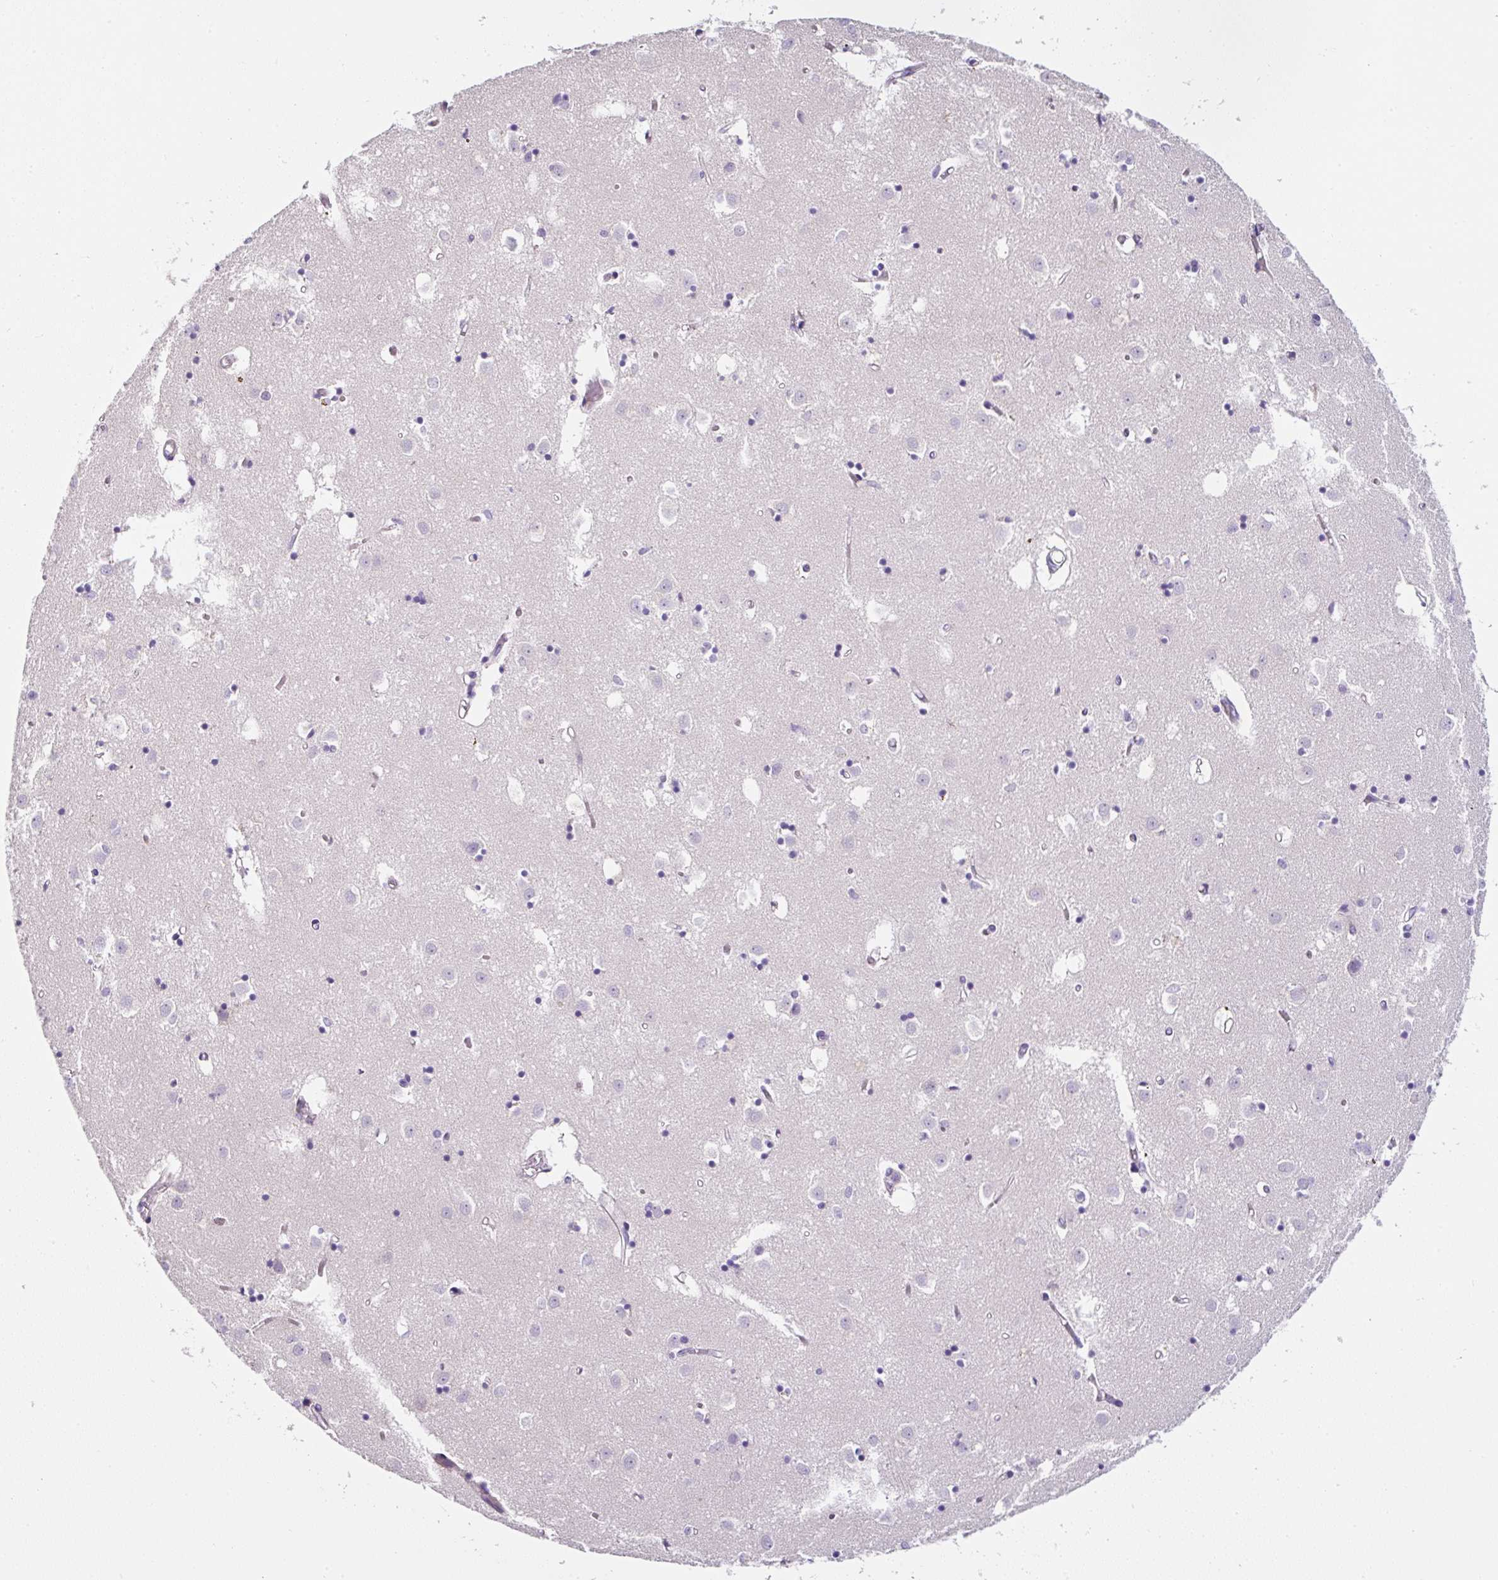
{"staining": {"intensity": "negative", "quantity": "none", "location": "none"}, "tissue": "caudate", "cell_type": "Glial cells", "image_type": "normal", "snomed": [{"axis": "morphology", "description": "Normal tissue, NOS"}, {"axis": "topography", "description": "Lateral ventricle wall"}], "caption": "Glial cells are negative for brown protein staining in unremarkable caudate. (DAB immunohistochemistry with hematoxylin counter stain).", "gene": "OR14A2", "patient": {"sex": "male", "age": 70}}